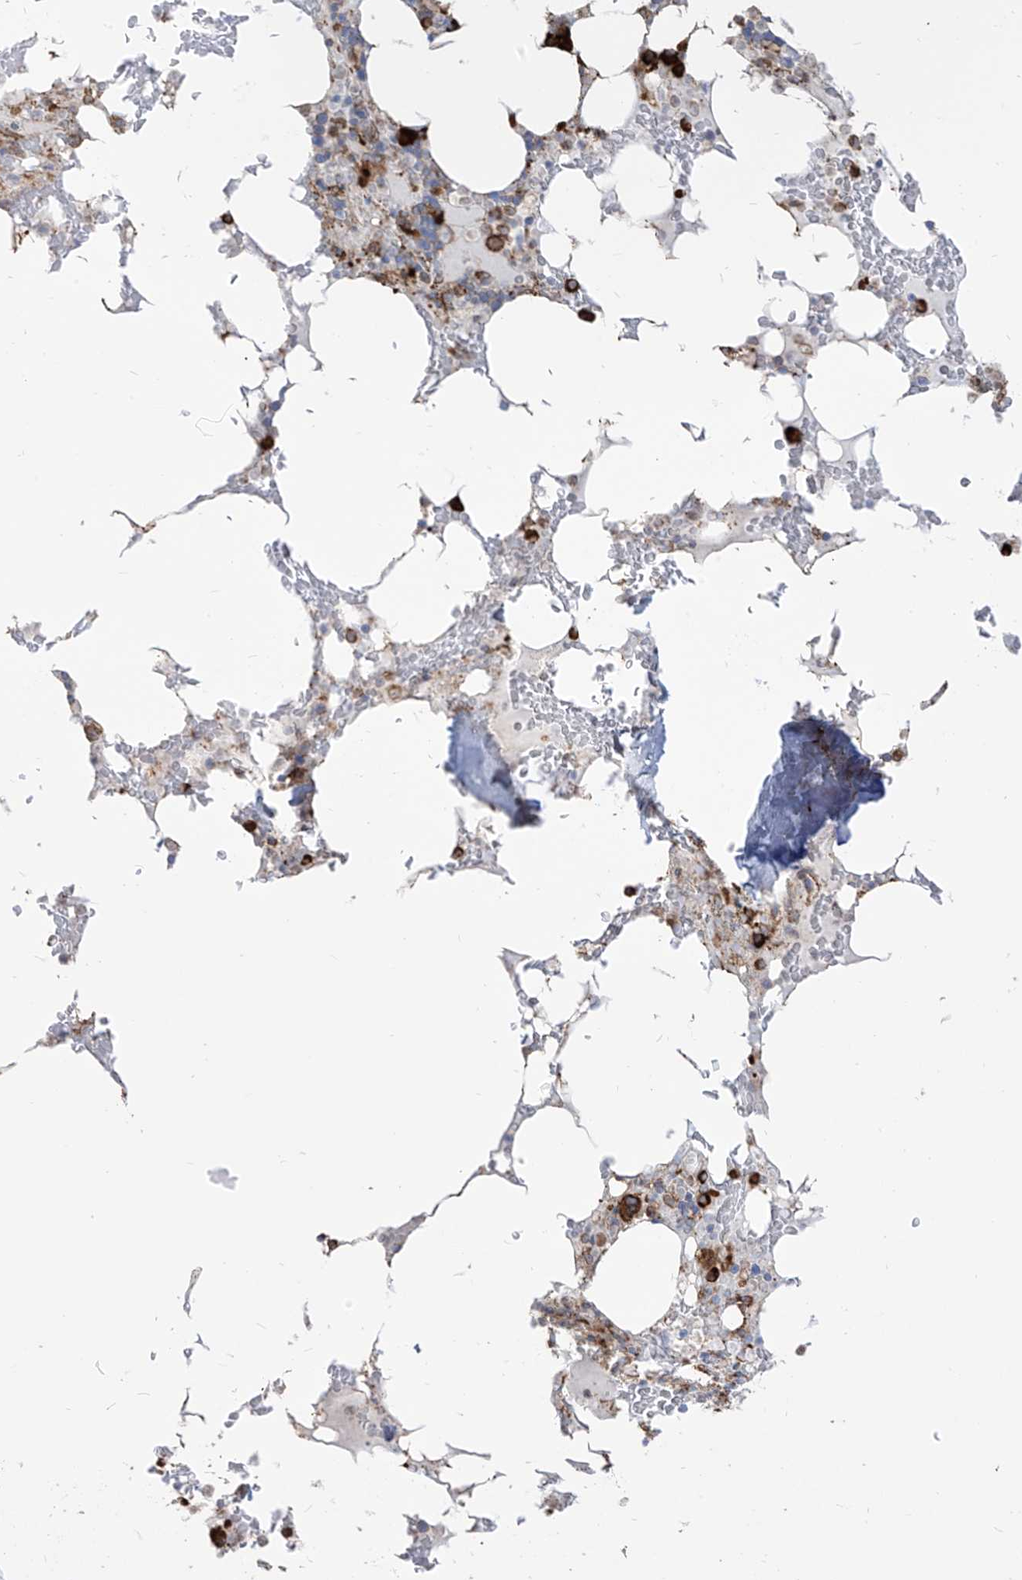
{"staining": {"intensity": "strong", "quantity": "25%-75%", "location": "cytoplasmic/membranous"}, "tissue": "bone marrow", "cell_type": "Hematopoietic cells", "image_type": "normal", "snomed": [{"axis": "morphology", "description": "Normal tissue, NOS"}, {"axis": "topography", "description": "Bone marrow"}], "caption": "Immunohistochemistry of benign human bone marrow displays high levels of strong cytoplasmic/membranous expression in approximately 25%-75% of hematopoietic cells.", "gene": "PDIA6", "patient": {"sex": "male", "age": 58}}